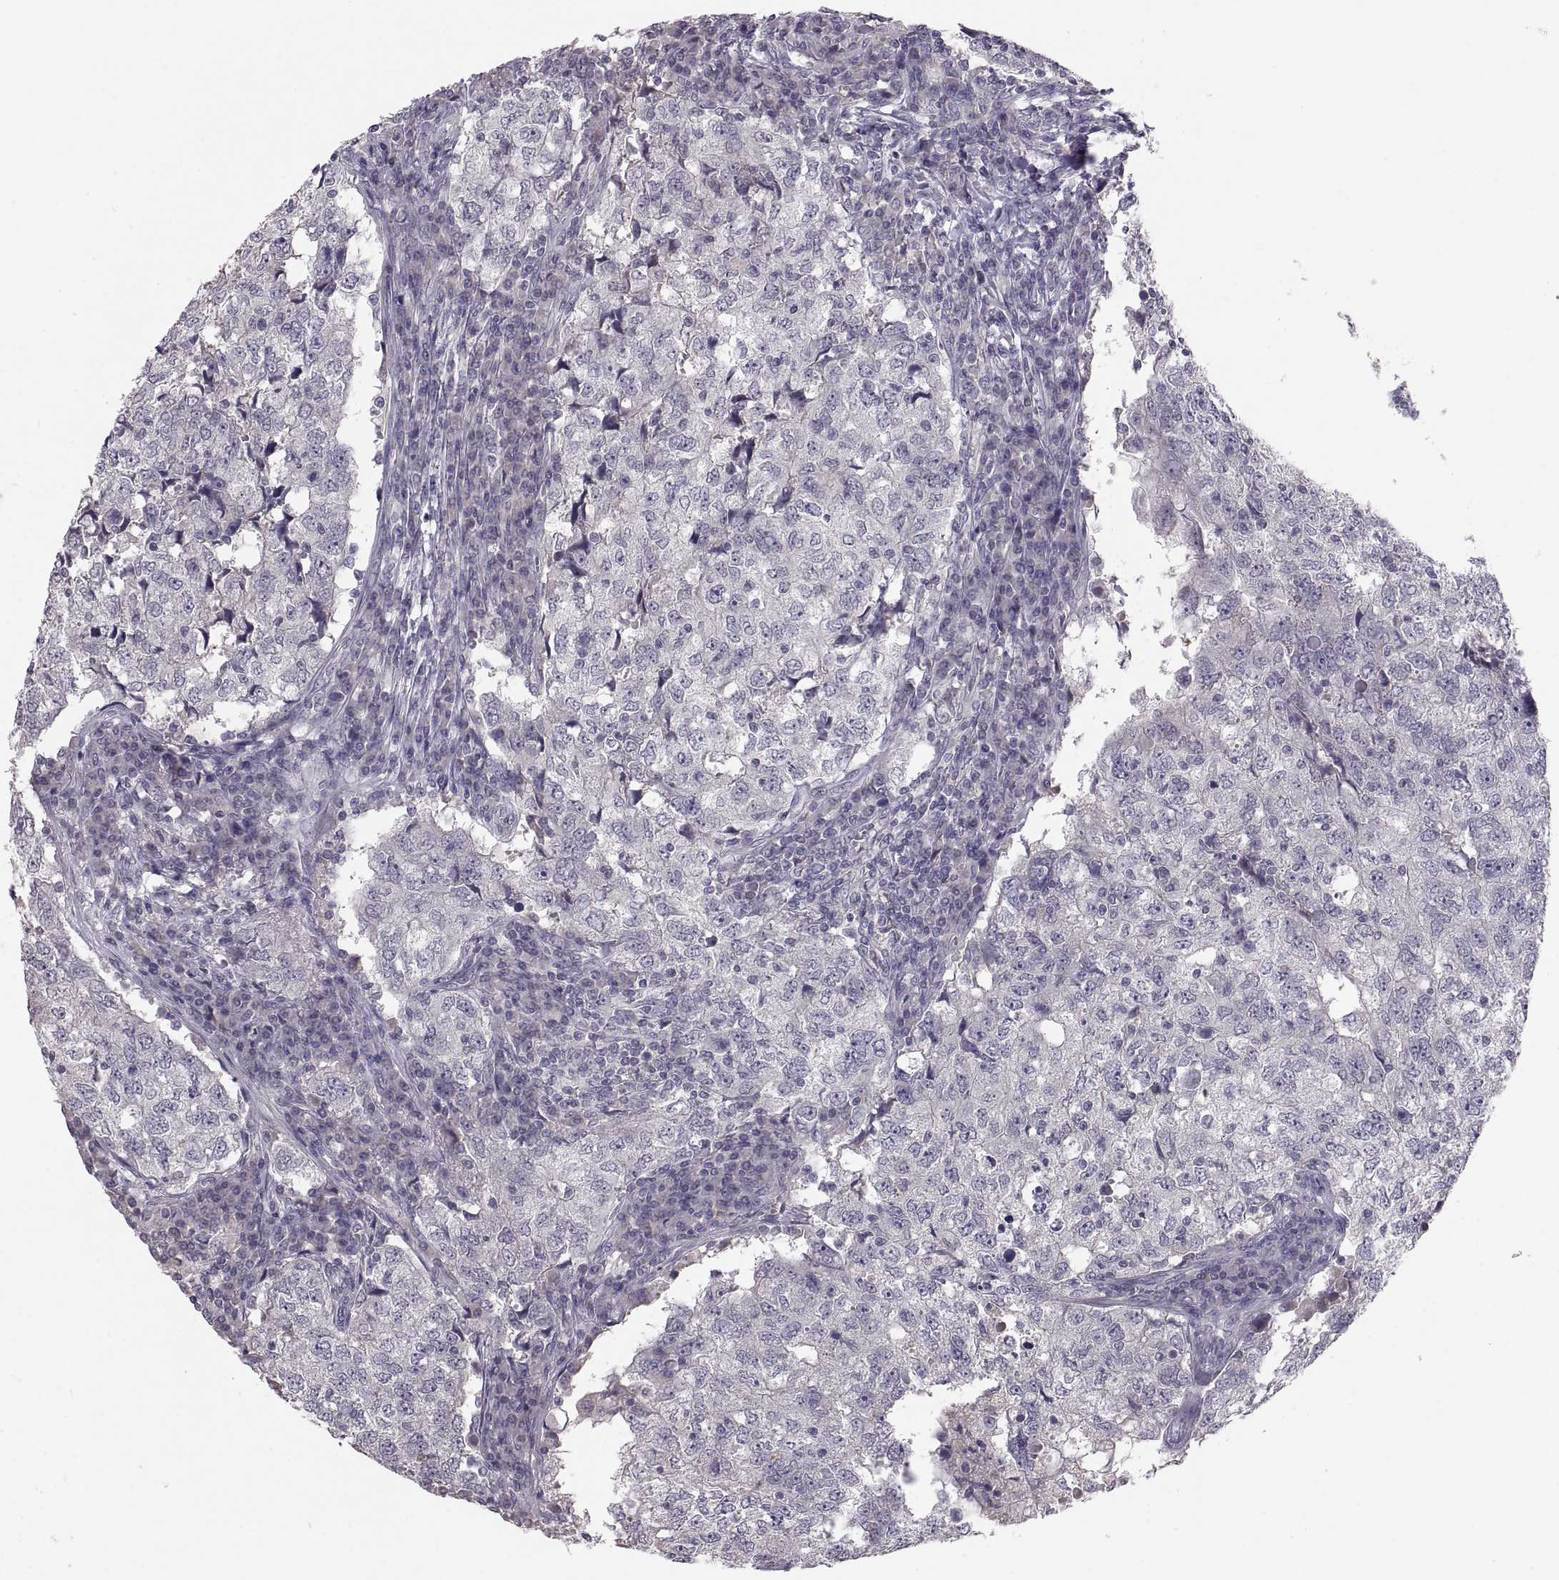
{"staining": {"intensity": "negative", "quantity": "none", "location": "none"}, "tissue": "breast cancer", "cell_type": "Tumor cells", "image_type": "cancer", "snomed": [{"axis": "morphology", "description": "Duct carcinoma"}, {"axis": "topography", "description": "Breast"}], "caption": "The IHC micrograph has no significant expression in tumor cells of breast cancer tissue. (Brightfield microscopy of DAB IHC at high magnification).", "gene": "PAX2", "patient": {"sex": "female", "age": 30}}